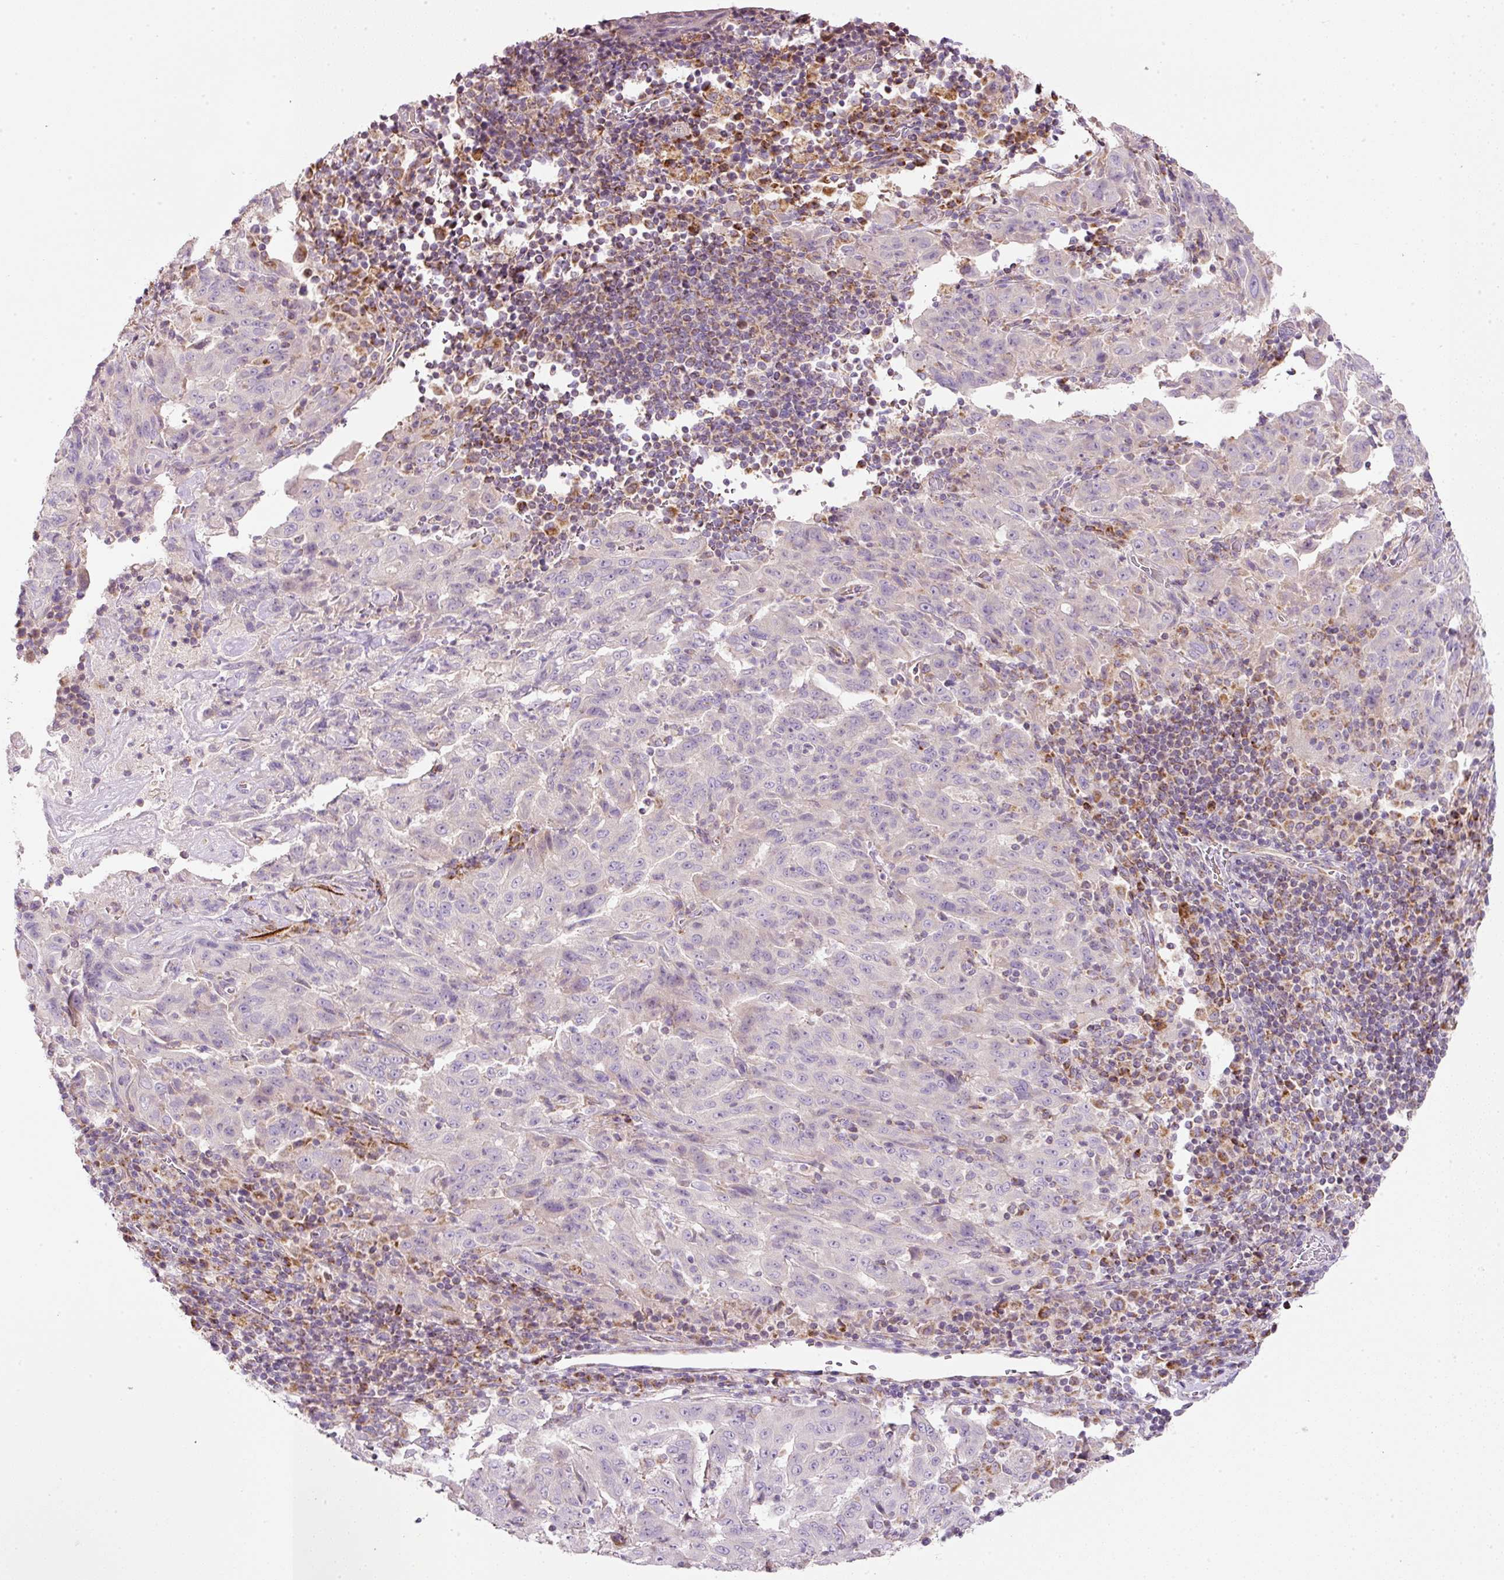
{"staining": {"intensity": "negative", "quantity": "none", "location": "none"}, "tissue": "pancreatic cancer", "cell_type": "Tumor cells", "image_type": "cancer", "snomed": [{"axis": "morphology", "description": "Adenocarcinoma, NOS"}, {"axis": "topography", "description": "Pancreas"}], "caption": "The image demonstrates no significant staining in tumor cells of pancreatic cancer (adenocarcinoma). (DAB immunohistochemistry visualized using brightfield microscopy, high magnification).", "gene": "NDUFA1", "patient": {"sex": "male", "age": 63}}